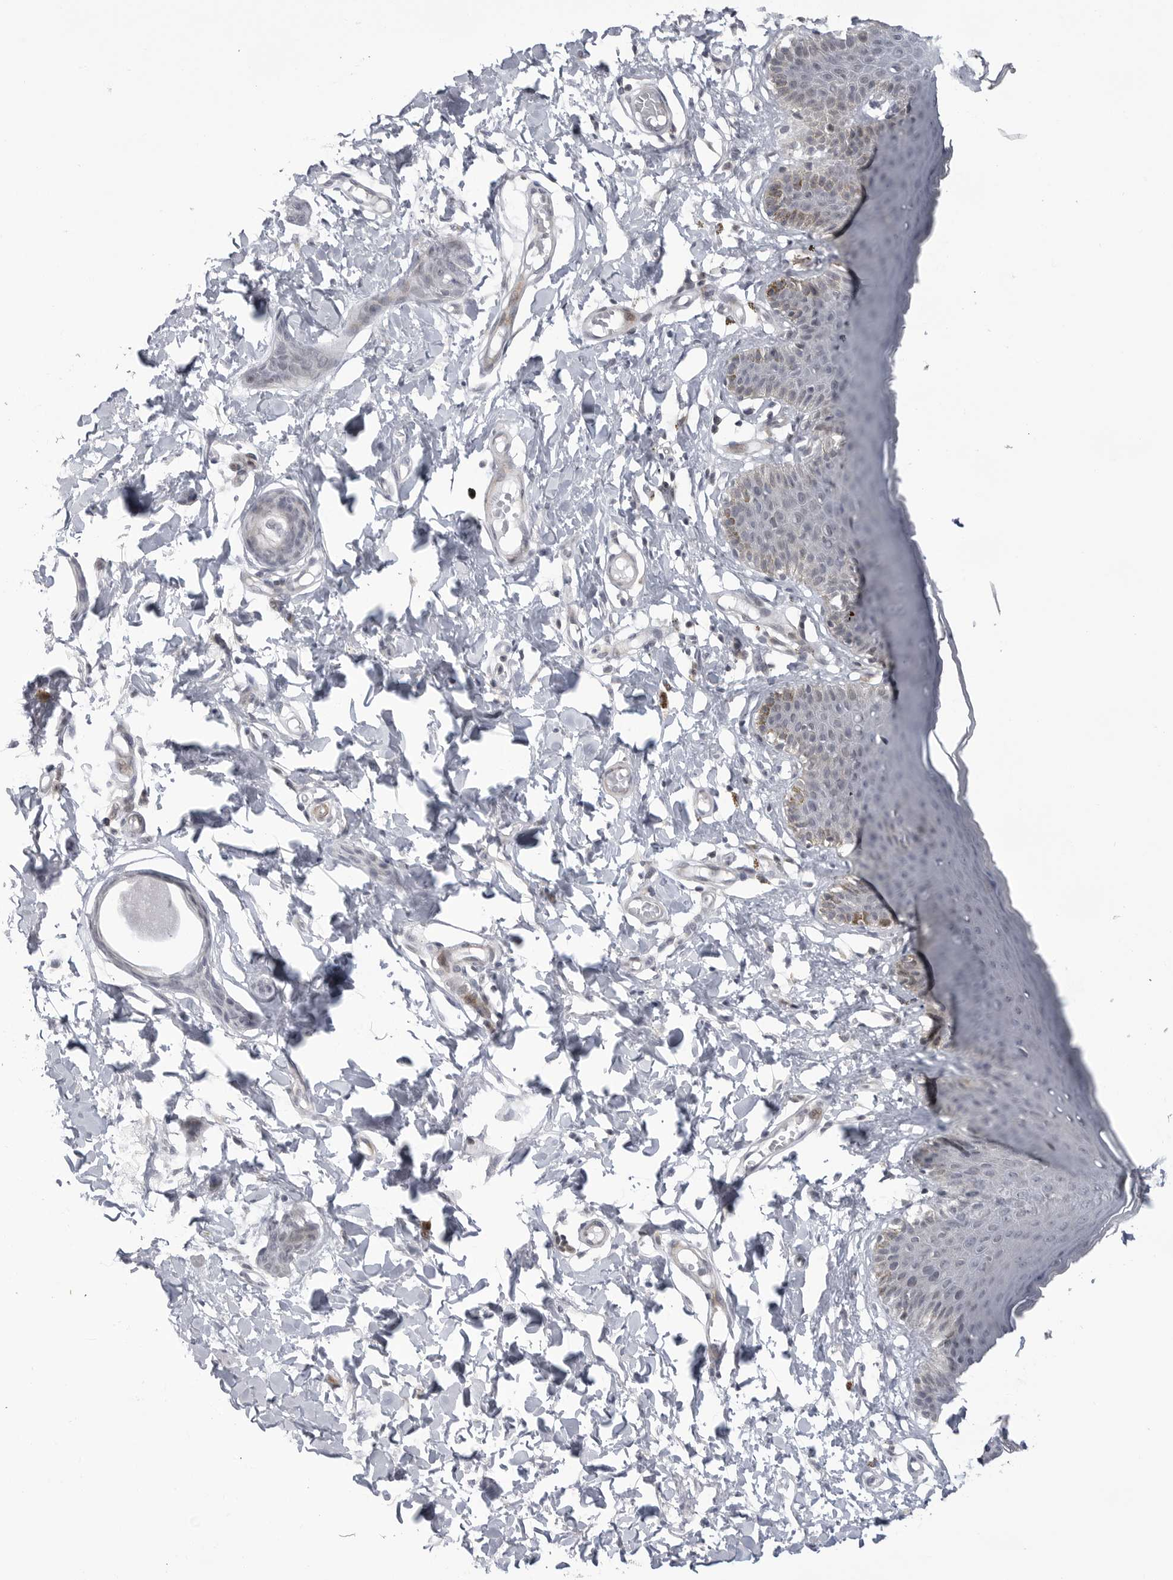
{"staining": {"intensity": "weak", "quantity": "<25%", "location": "cytoplasmic/membranous"}, "tissue": "skin", "cell_type": "Epidermal cells", "image_type": "normal", "snomed": [{"axis": "morphology", "description": "Normal tissue, NOS"}, {"axis": "topography", "description": "Vulva"}], "caption": "Normal skin was stained to show a protein in brown. There is no significant positivity in epidermal cells. The staining is performed using DAB brown chromogen with nuclei counter-stained in using hematoxylin.", "gene": "ADAMTS5", "patient": {"sex": "female", "age": 66}}